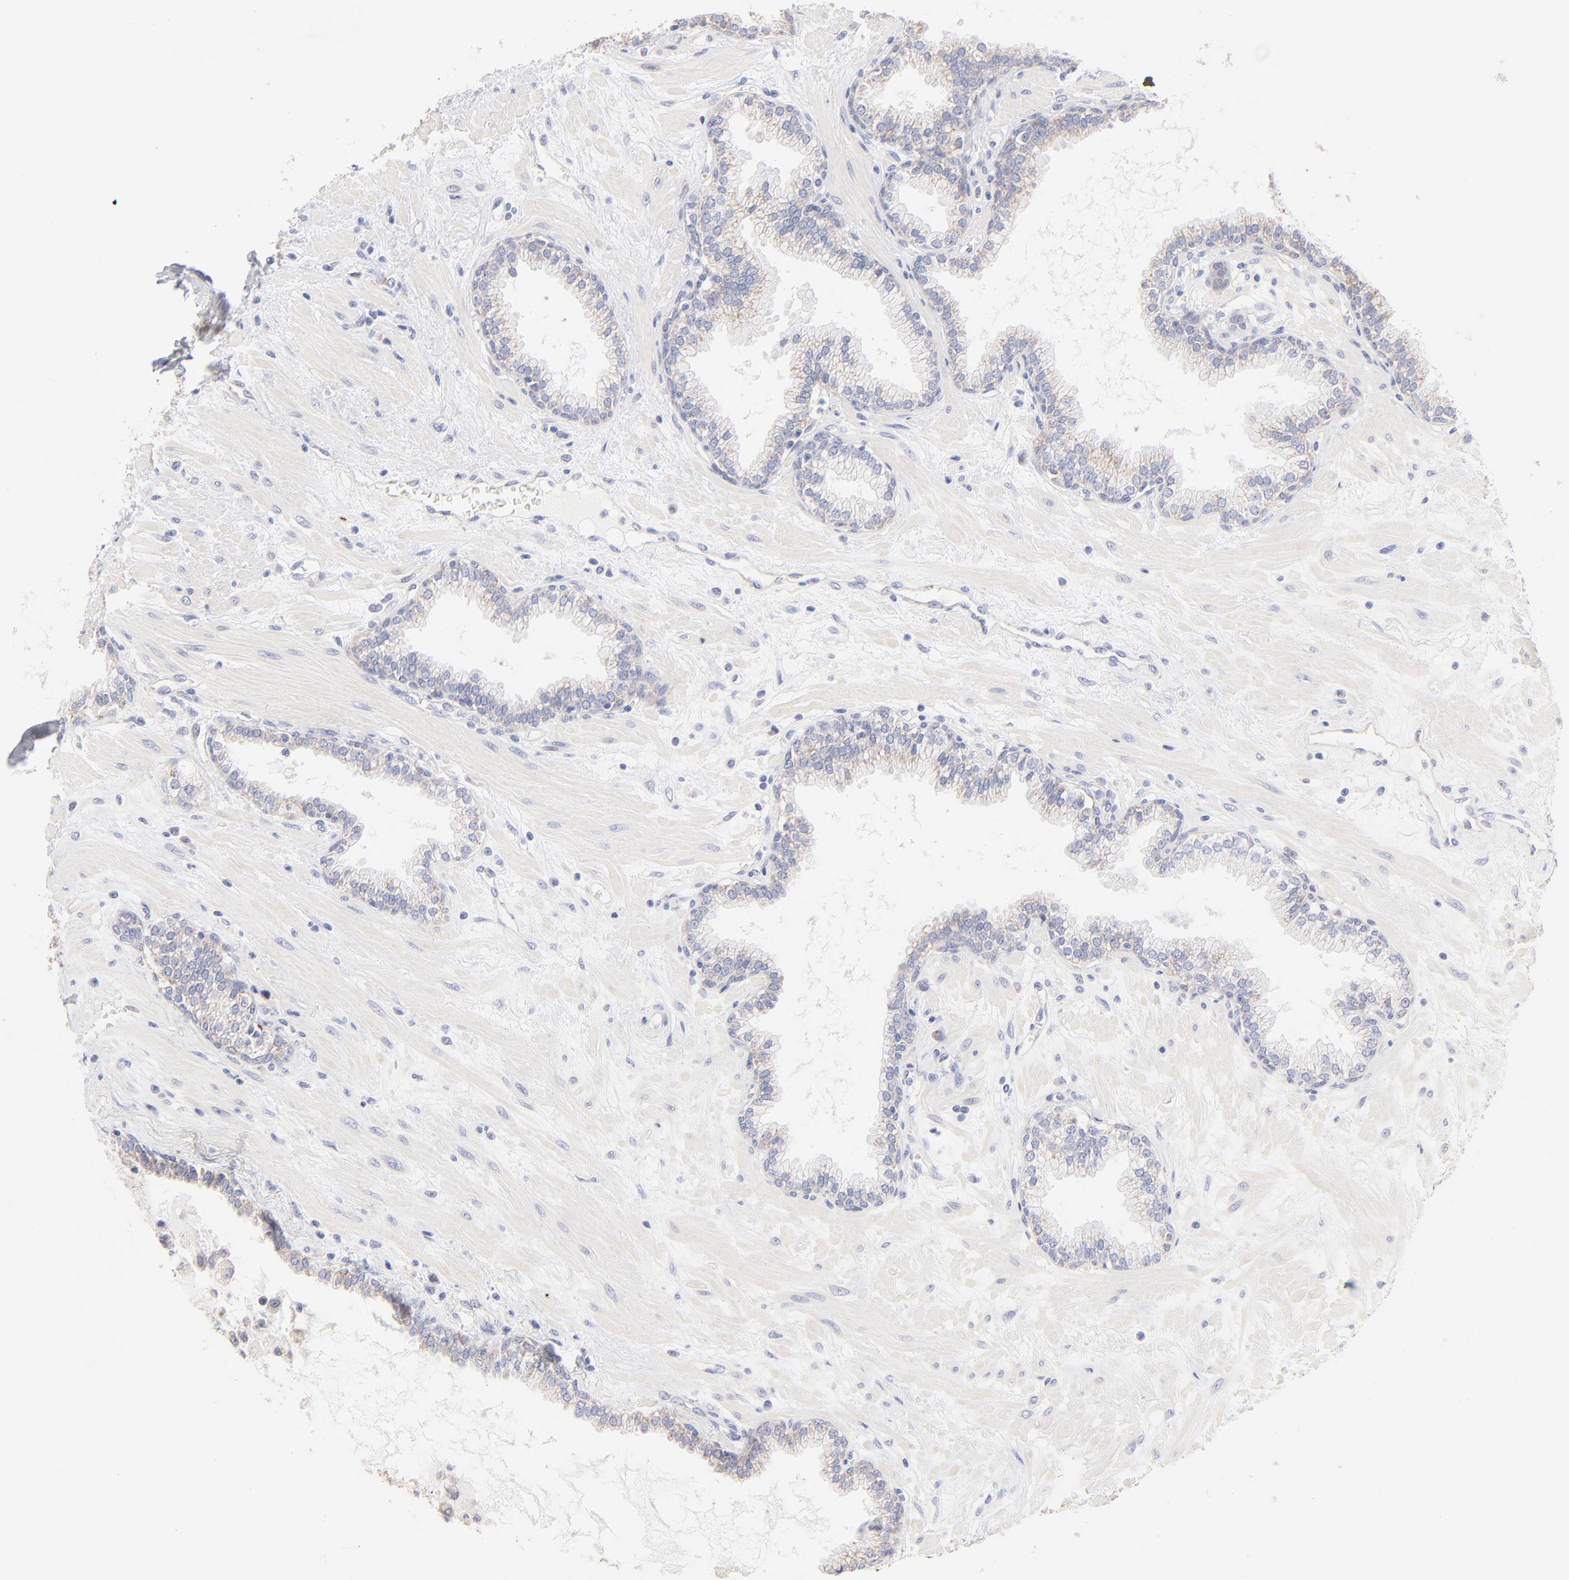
{"staining": {"intensity": "weak", "quantity": ">75%", "location": "cytoplasmic/membranous"}, "tissue": "prostate", "cell_type": "Glandular cells", "image_type": "normal", "snomed": [{"axis": "morphology", "description": "Normal tissue, NOS"}, {"axis": "topography", "description": "Prostate"}], "caption": "Immunohistochemistry photomicrograph of normal prostate: prostate stained using immunohistochemistry (IHC) shows low levels of weak protein expression localized specifically in the cytoplasmic/membranous of glandular cells, appearing as a cytoplasmic/membranous brown color.", "gene": "TST", "patient": {"sex": "male", "age": 64}}